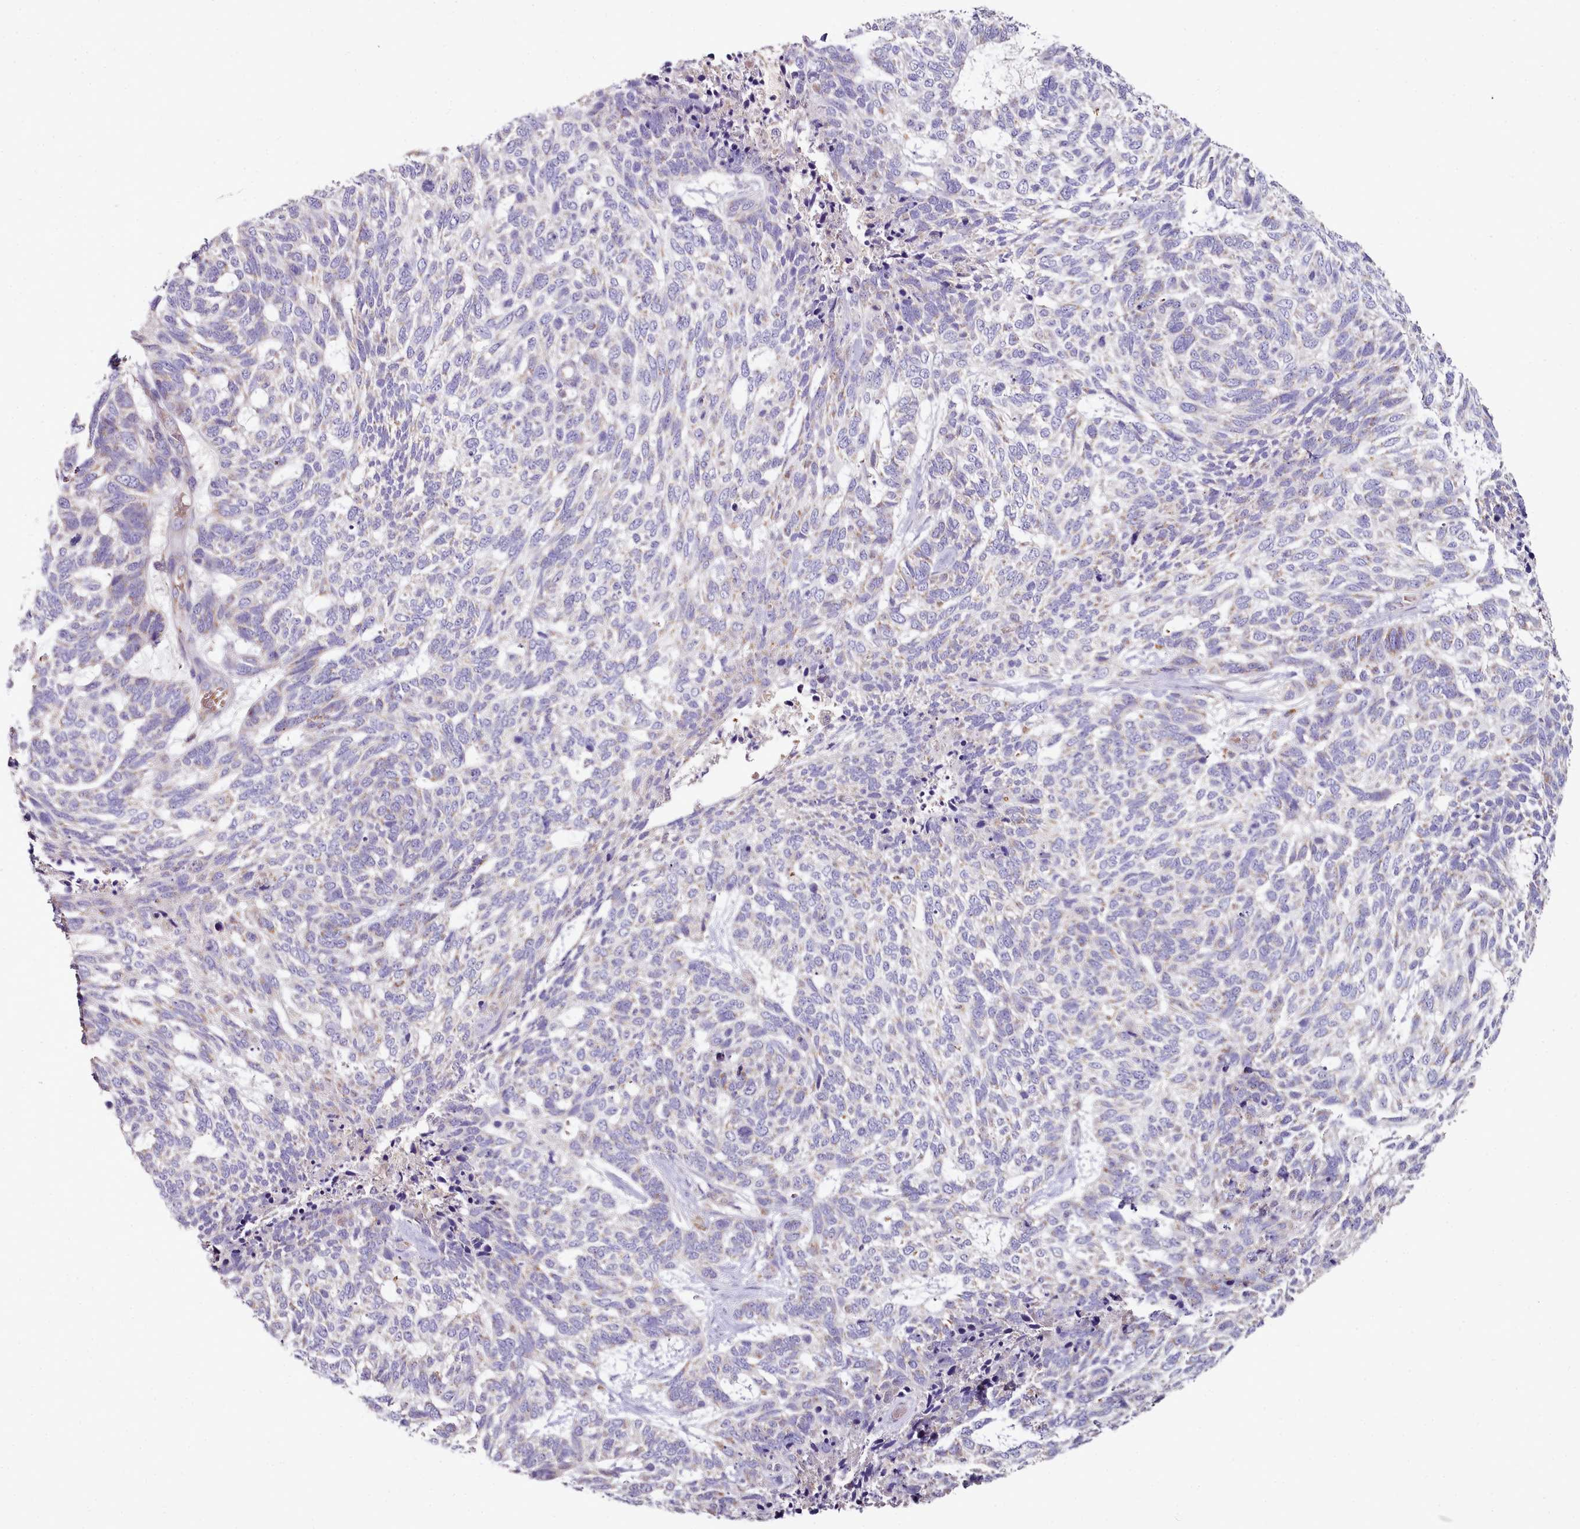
{"staining": {"intensity": "negative", "quantity": "none", "location": "none"}, "tissue": "skin cancer", "cell_type": "Tumor cells", "image_type": "cancer", "snomed": [{"axis": "morphology", "description": "Basal cell carcinoma"}, {"axis": "topography", "description": "Skin"}], "caption": "This micrograph is of skin cancer (basal cell carcinoma) stained with IHC to label a protein in brown with the nuclei are counter-stained blue. There is no positivity in tumor cells.", "gene": "ACSS1", "patient": {"sex": "female", "age": 65}}